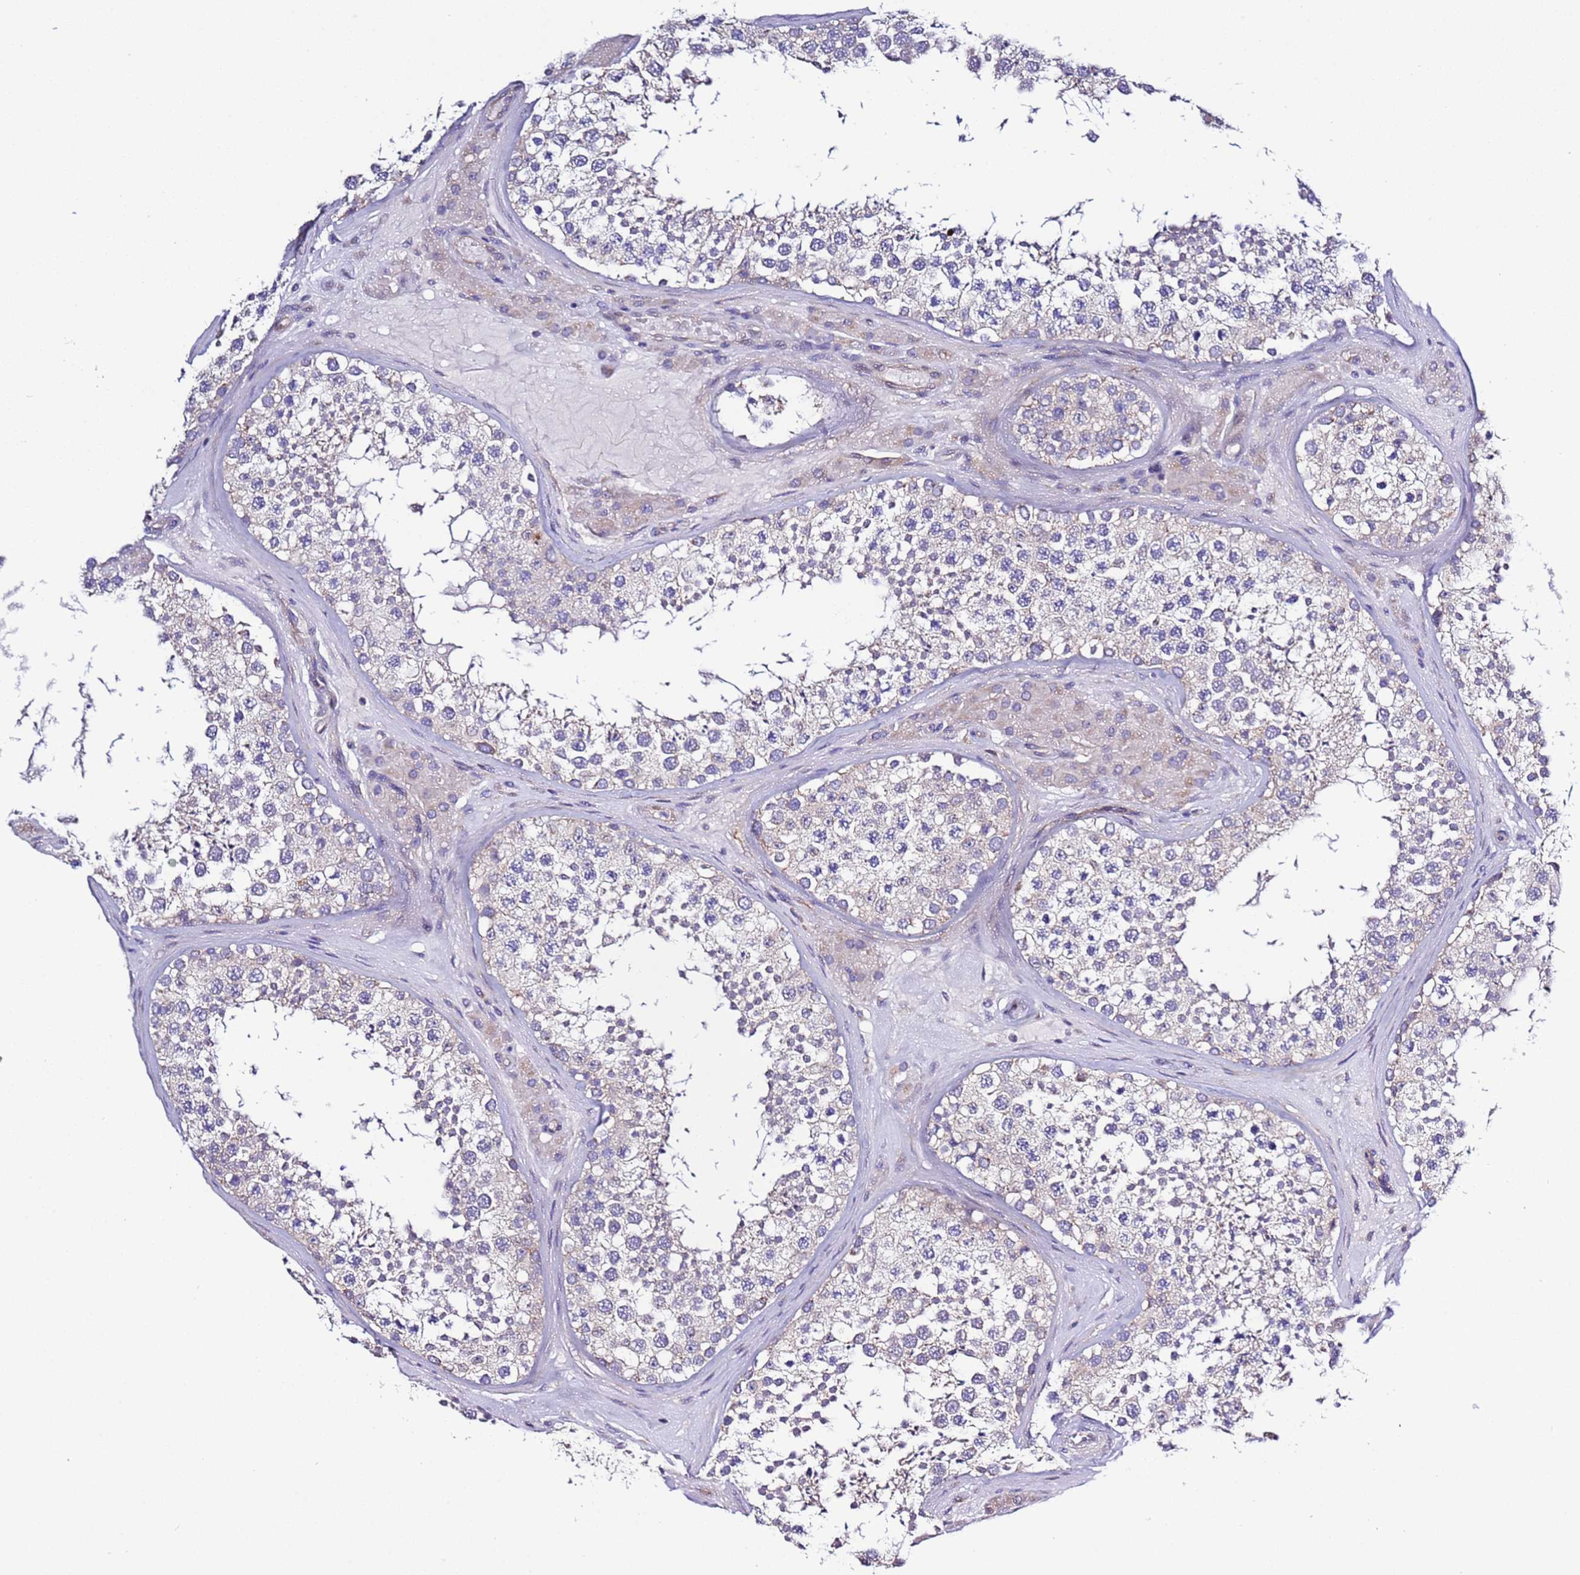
{"staining": {"intensity": "weak", "quantity": "<25%", "location": "cytoplasmic/membranous"}, "tissue": "testis", "cell_type": "Cells in seminiferous ducts", "image_type": "normal", "snomed": [{"axis": "morphology", "description": "Normal tissue, NOS"}, {"axis": "topography", "description": "Testis"}], "caption": "A high-resolution image shows immunohistochemistry (IHC) staining of unremarkable testis, which displays no significant expression in cells in seminiferous ducts.", "gene": "SPCS1", "patient": {"sex": "male", "age": 46}}